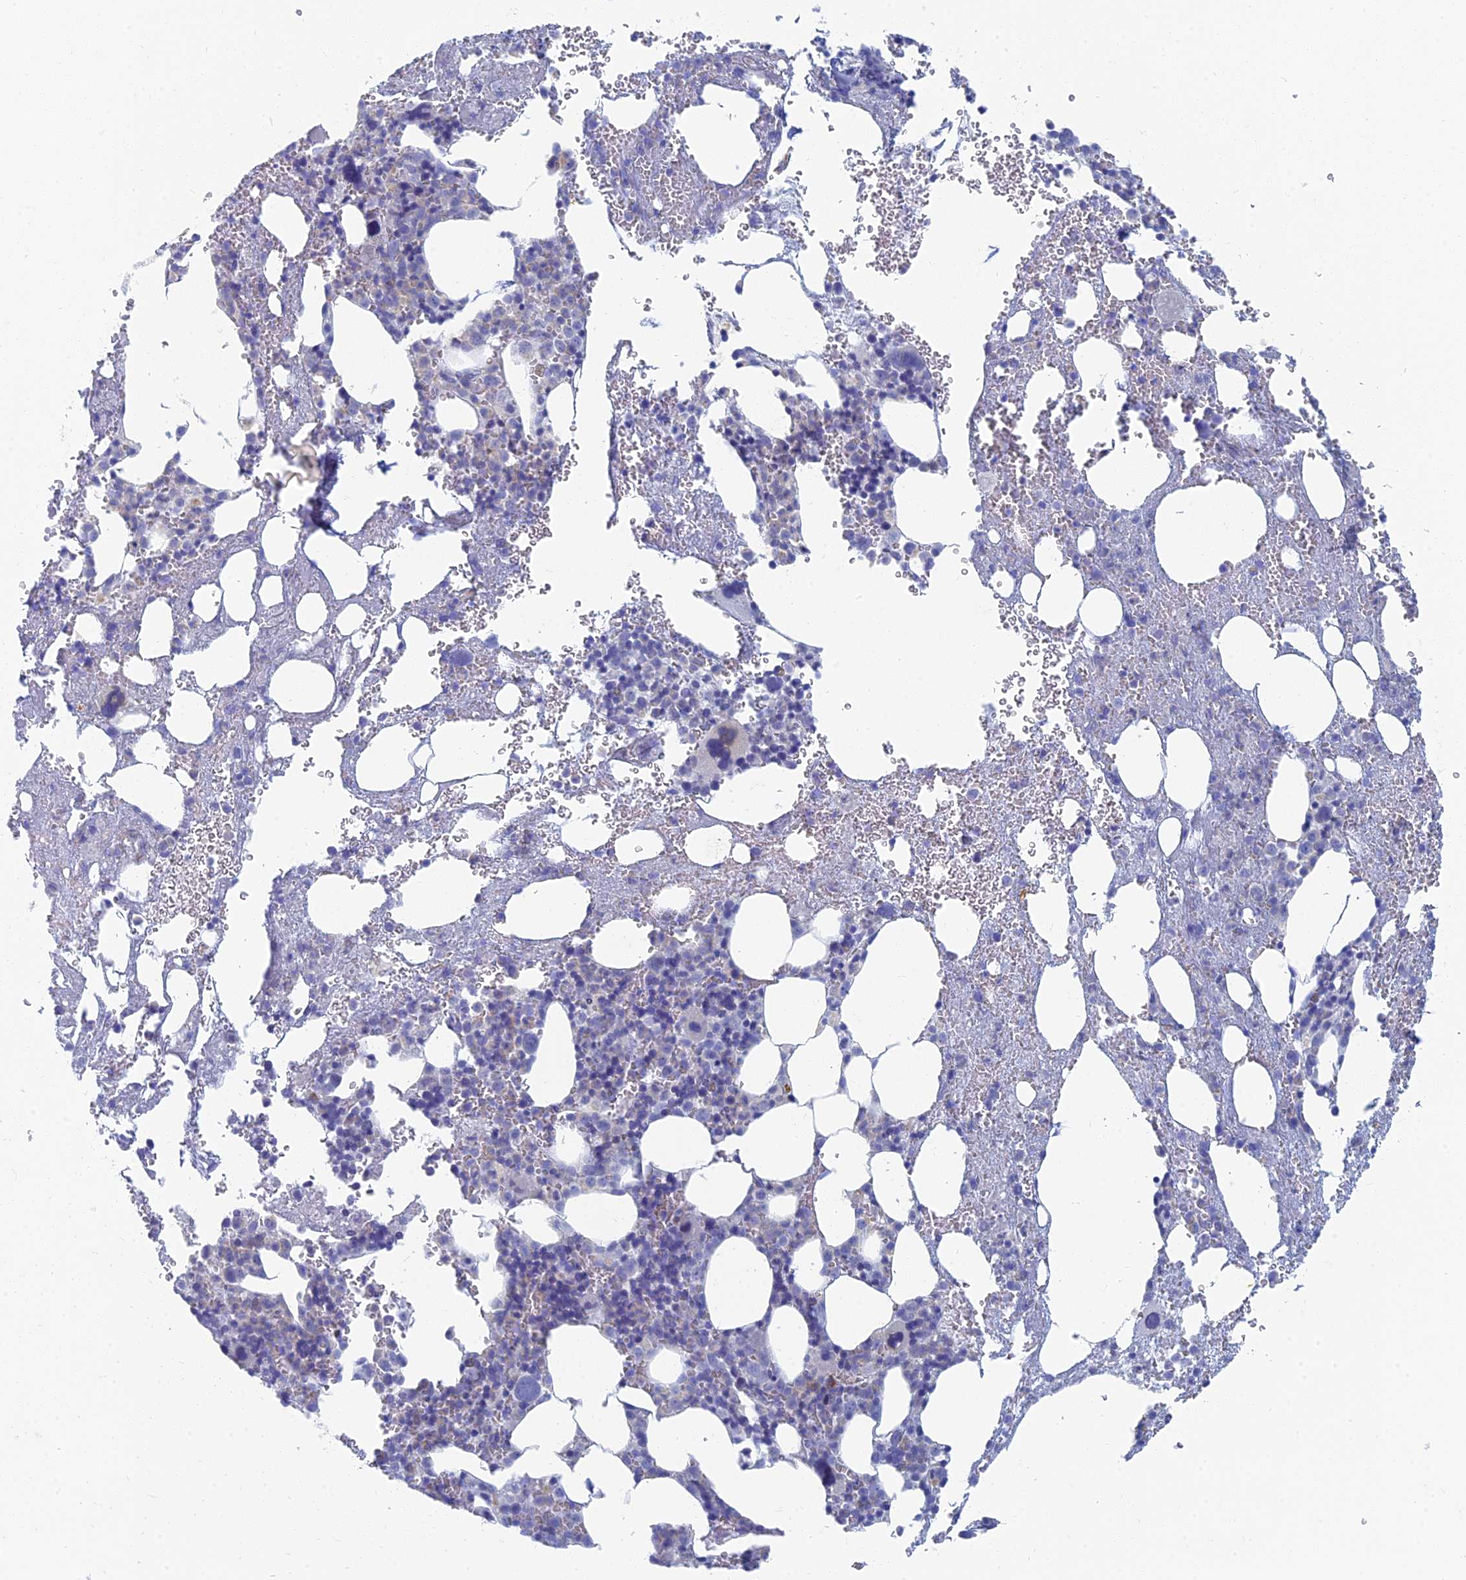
{"staining": {"intensity": "negative", "quantity": "none", "location": "none"}, "tissue": "bone marrow", "cell_type": "Hematopoietic cells", "image_type": "normal", "snomed": [{"axis": "morphology", "description": "Normal tissue, NOS"}, {"axis": "topography", "description": "Bone marrow"}], "caption": "High magnification brightfield microscopy of normal bone marrow stained with DAB (3,3'-diaminobenzidine) (brown) and counterstained with hematoxylin (blue): hematopoietic cells show no significant positivity. Brightfield microscopy of immunohistochemistry stained with DAB (3,3'-diaminobenzidine) (brown) and hematoxylin (blue), captured at high magnification.", "gene": "ALMS1", "patient": {"sex": "male", "age": 61}}